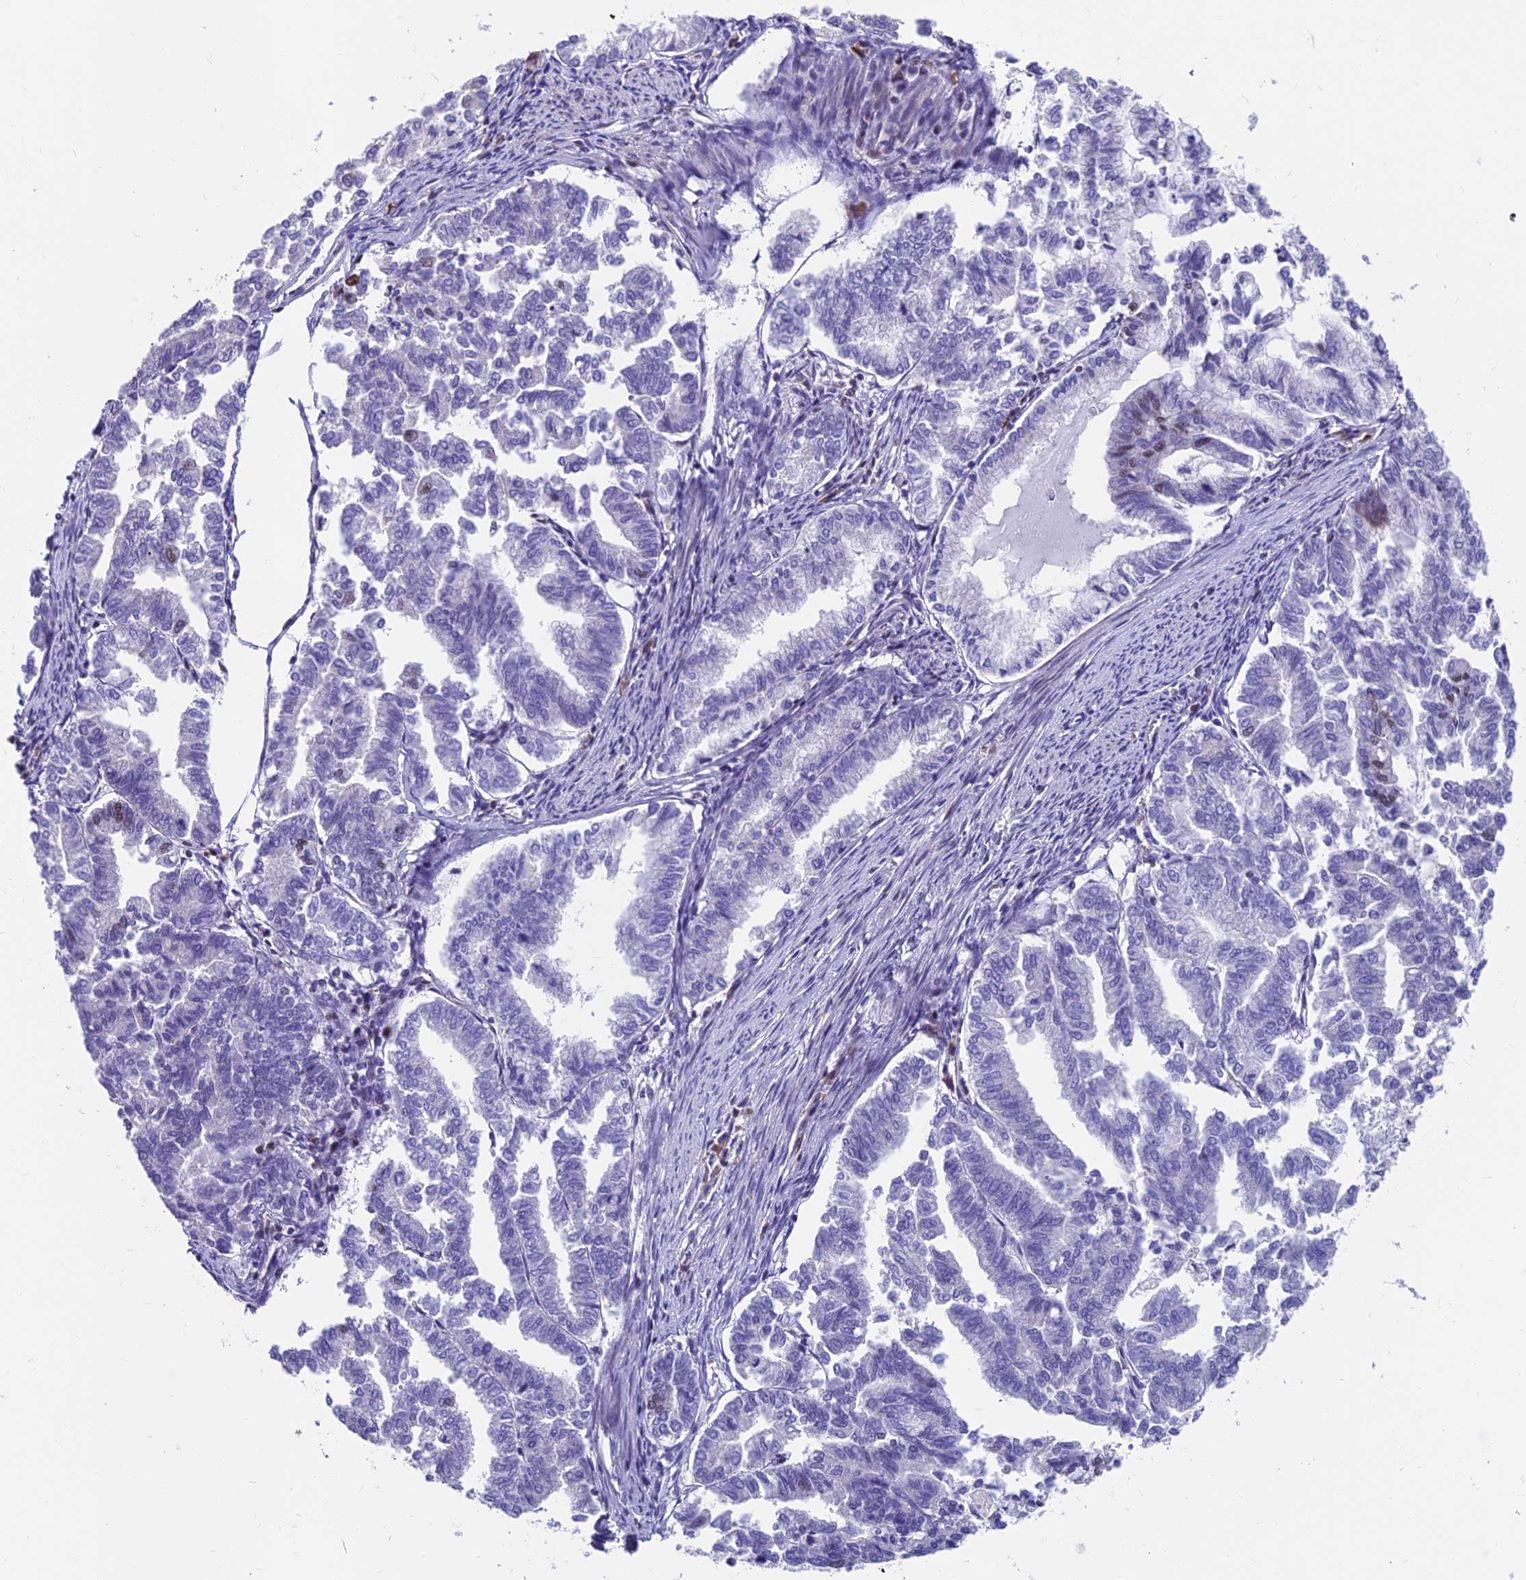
{"staining": {"intensity": "negative", "quantity": "none", "location": "none"}, "tissue": "endometrial cancer", "cell_type": "Tumor cells", "image_type": "cancer", "snomed": [{"axis": "morphology", "description": "Adenocarcinoma, NOS"}, {"axis": "topography", "description": "Endometrium"}], "caption": "This photomicrograph is of adenocarcinoma (endometrial) stained with immunohistochemistry to label a protein in brown with the nuclei are counter-stained blue. There is no expression in tumor cells.", "gene": "KIAA1191", "patient": {"sex": "female", "age": 79}}